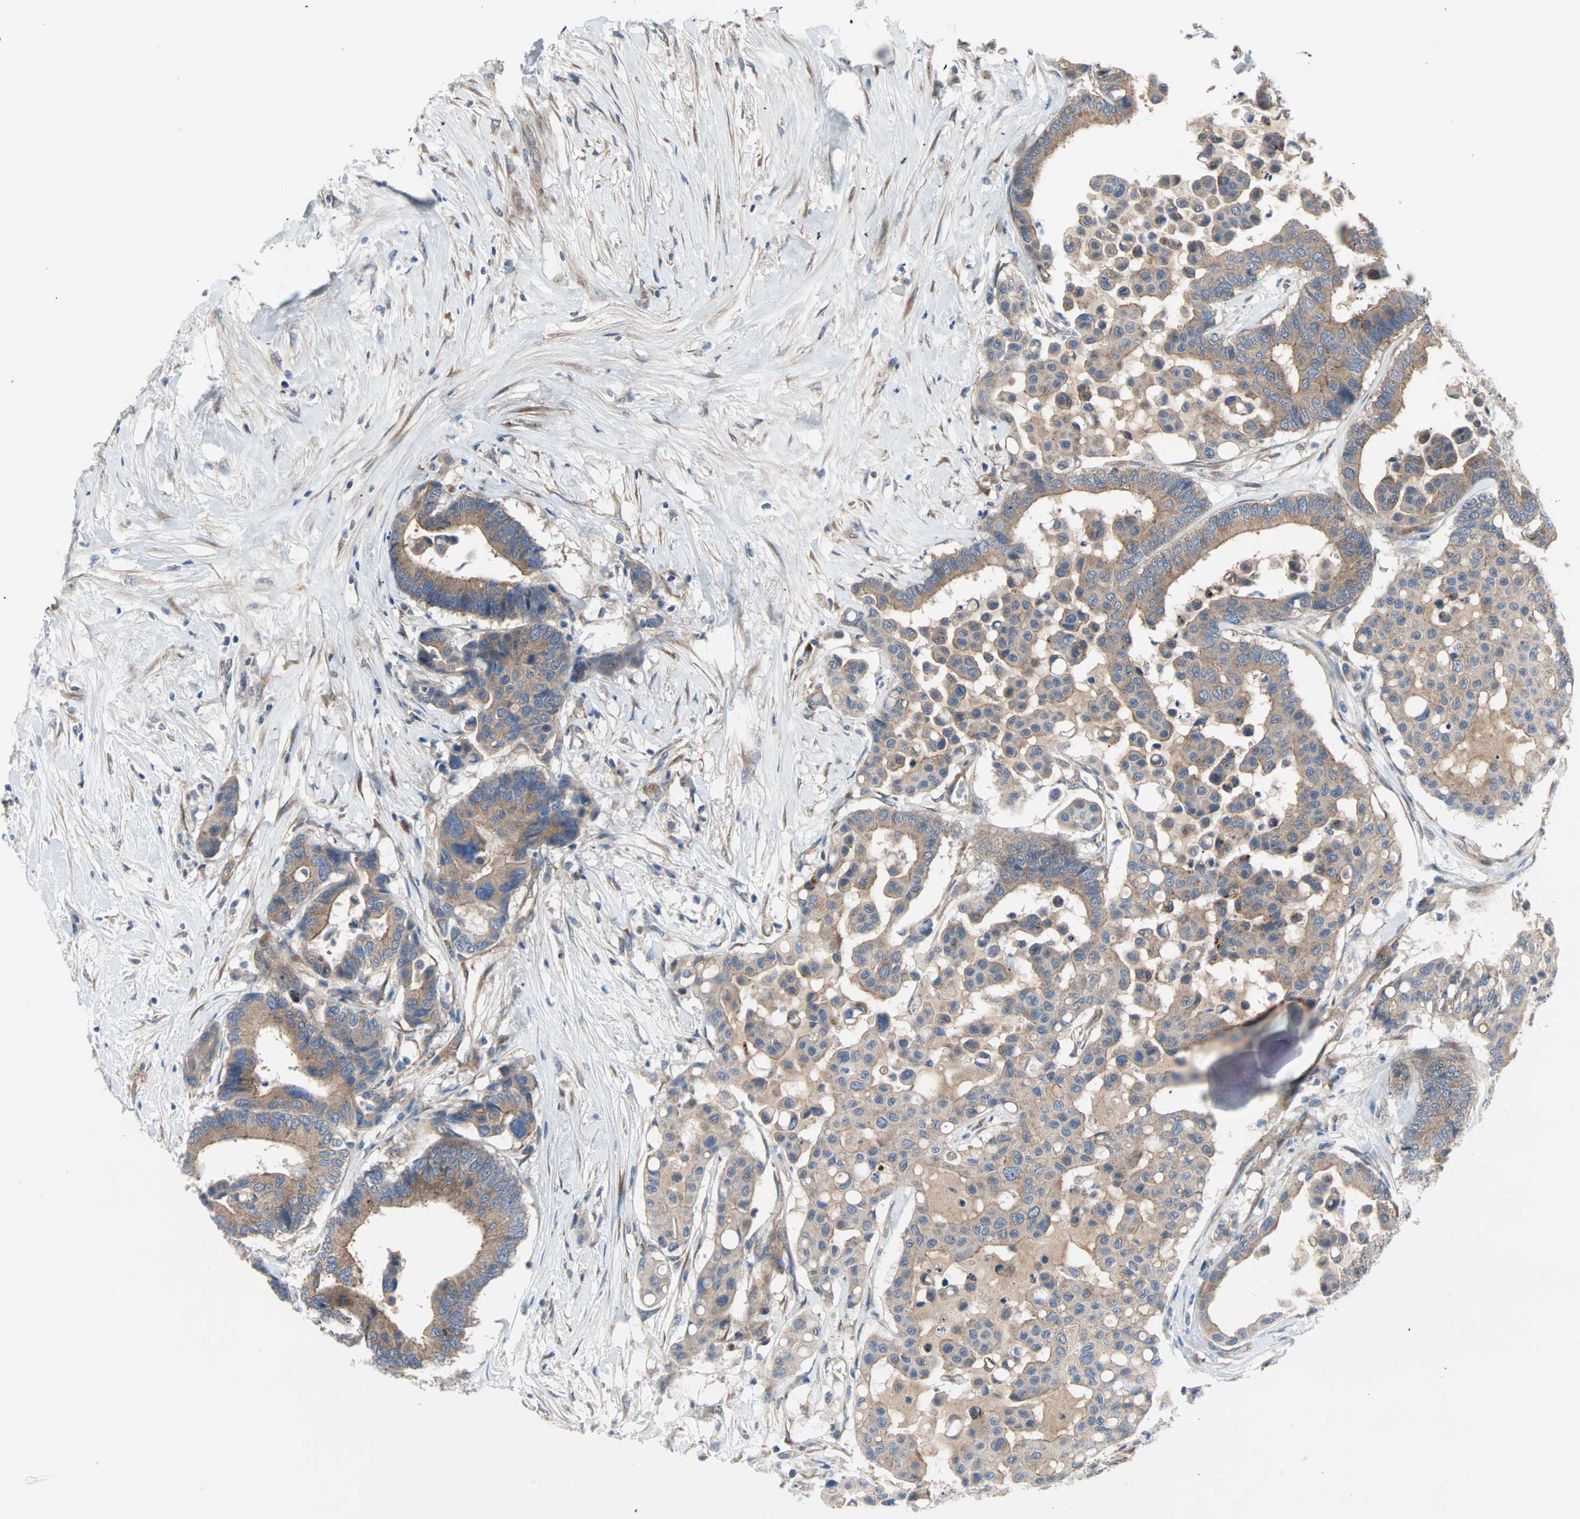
{"staining": {"intensity": "weak", "quantity": ">75%", "location": "cytoplasmic/membranous"}, "tissue": "colorectal cancer", "cell_type": "Tumor cells", "image_type": "cancer", "snomed": [{"axis": "morphology", "description": "Normal tissue, NOS"}, {"axis": "morphology", "description": "Adenocarcinoma, NOS"}, {"axis": "topography", "description": "Colon"}], "caption": "Colorectal adenocarcinoma tissue displays weak cytoplasmic/membranous positivity in approximately >75% of tumor cells, visualized by immunohistochemistry.", "gene": "PDE8A", "patient": {"sex": "male", "age": 82}}